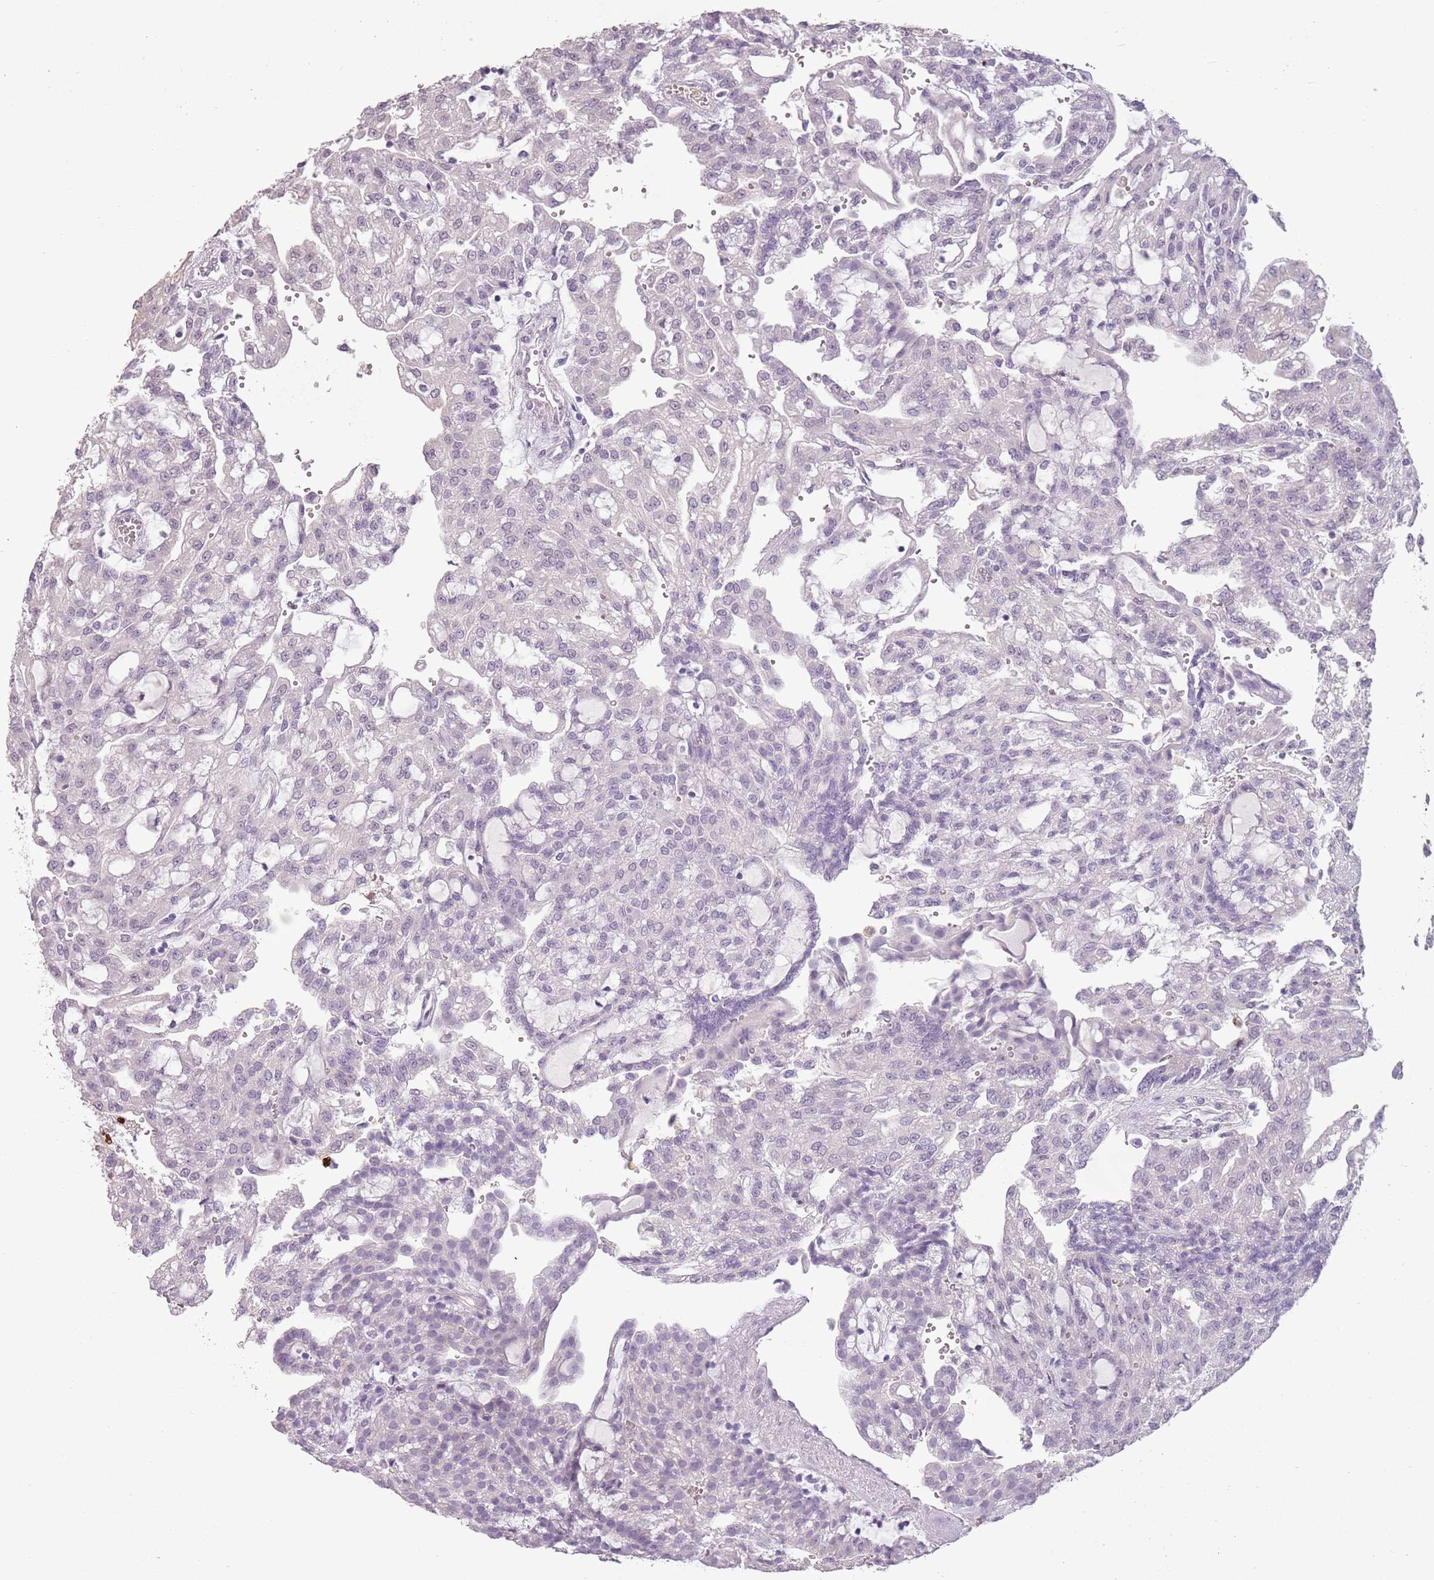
{"staining": {"intensity": "negative", "quantity": "none", "location": "none"}, "tissue": "renal cancer", "cell_type": "Tumor cells", "image_type": "cancer", "snomed": [{"axis": "morphology", "description": "Adenocarcinoma, NOS"}, {"axis": "topography", "description": "Kidney"}], "caption": "Immunohistochemistry micrograph of neoplastic tissue: renal adenocarcinoma stained with DAB (3,3'-diaminobenzidine) displays no significant protein positivity in tumor cells.", "gene": "CELF6", "patient": {"sex": "male", "age": 63}}